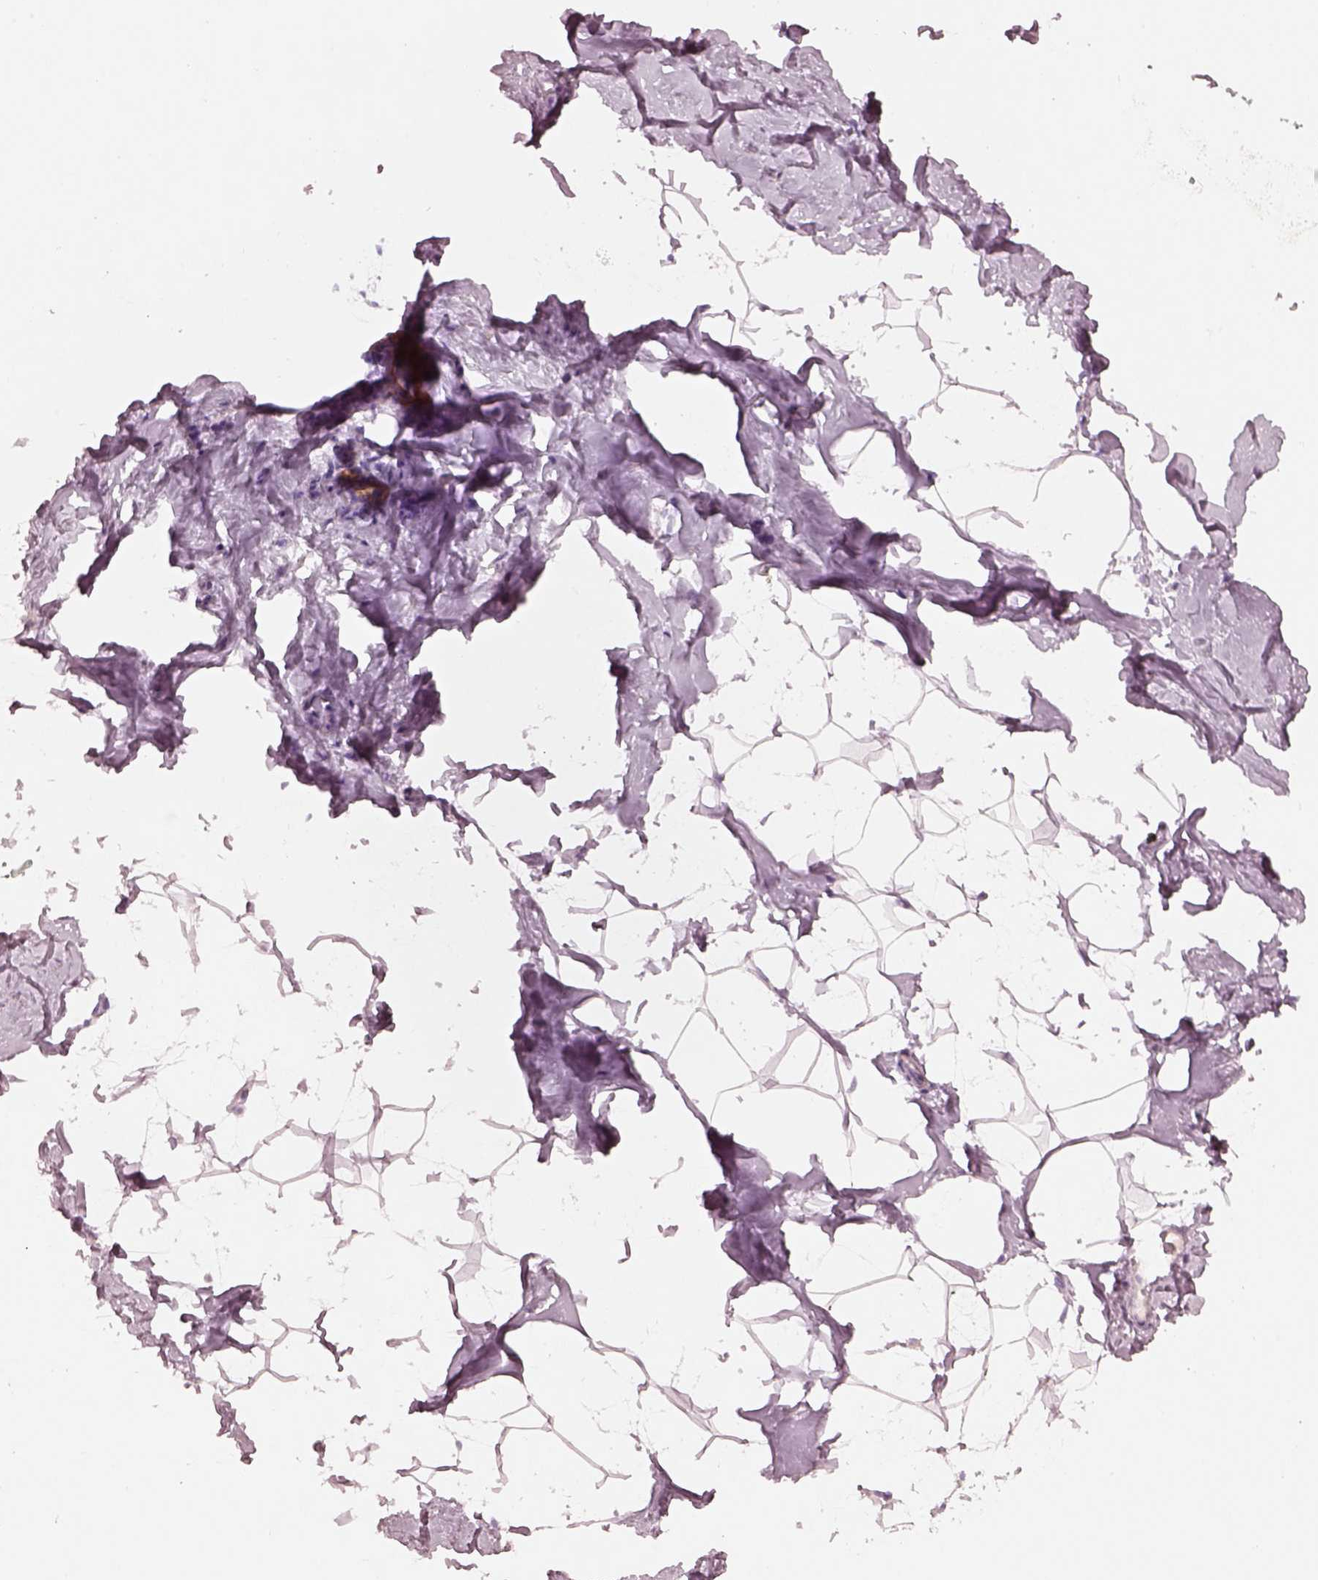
{"staining": {"intensity": "negative", "quantity": "none", "location": "none"}, "tissue": "breast", "cell_type": "Adipocytes", "image_type": "normal", "snomed": [{"axis": "morphology", "description": "Normal tissue, NOS"}, {"axis": "topography", "description": "Breast"}], "caption": "Immunohistochemistry image of normal breast: breast stained with DAB reveals no significant protein staining in adipocytes.", "gene": "PON3", "patient": {"sex": "female", "age": 32}}